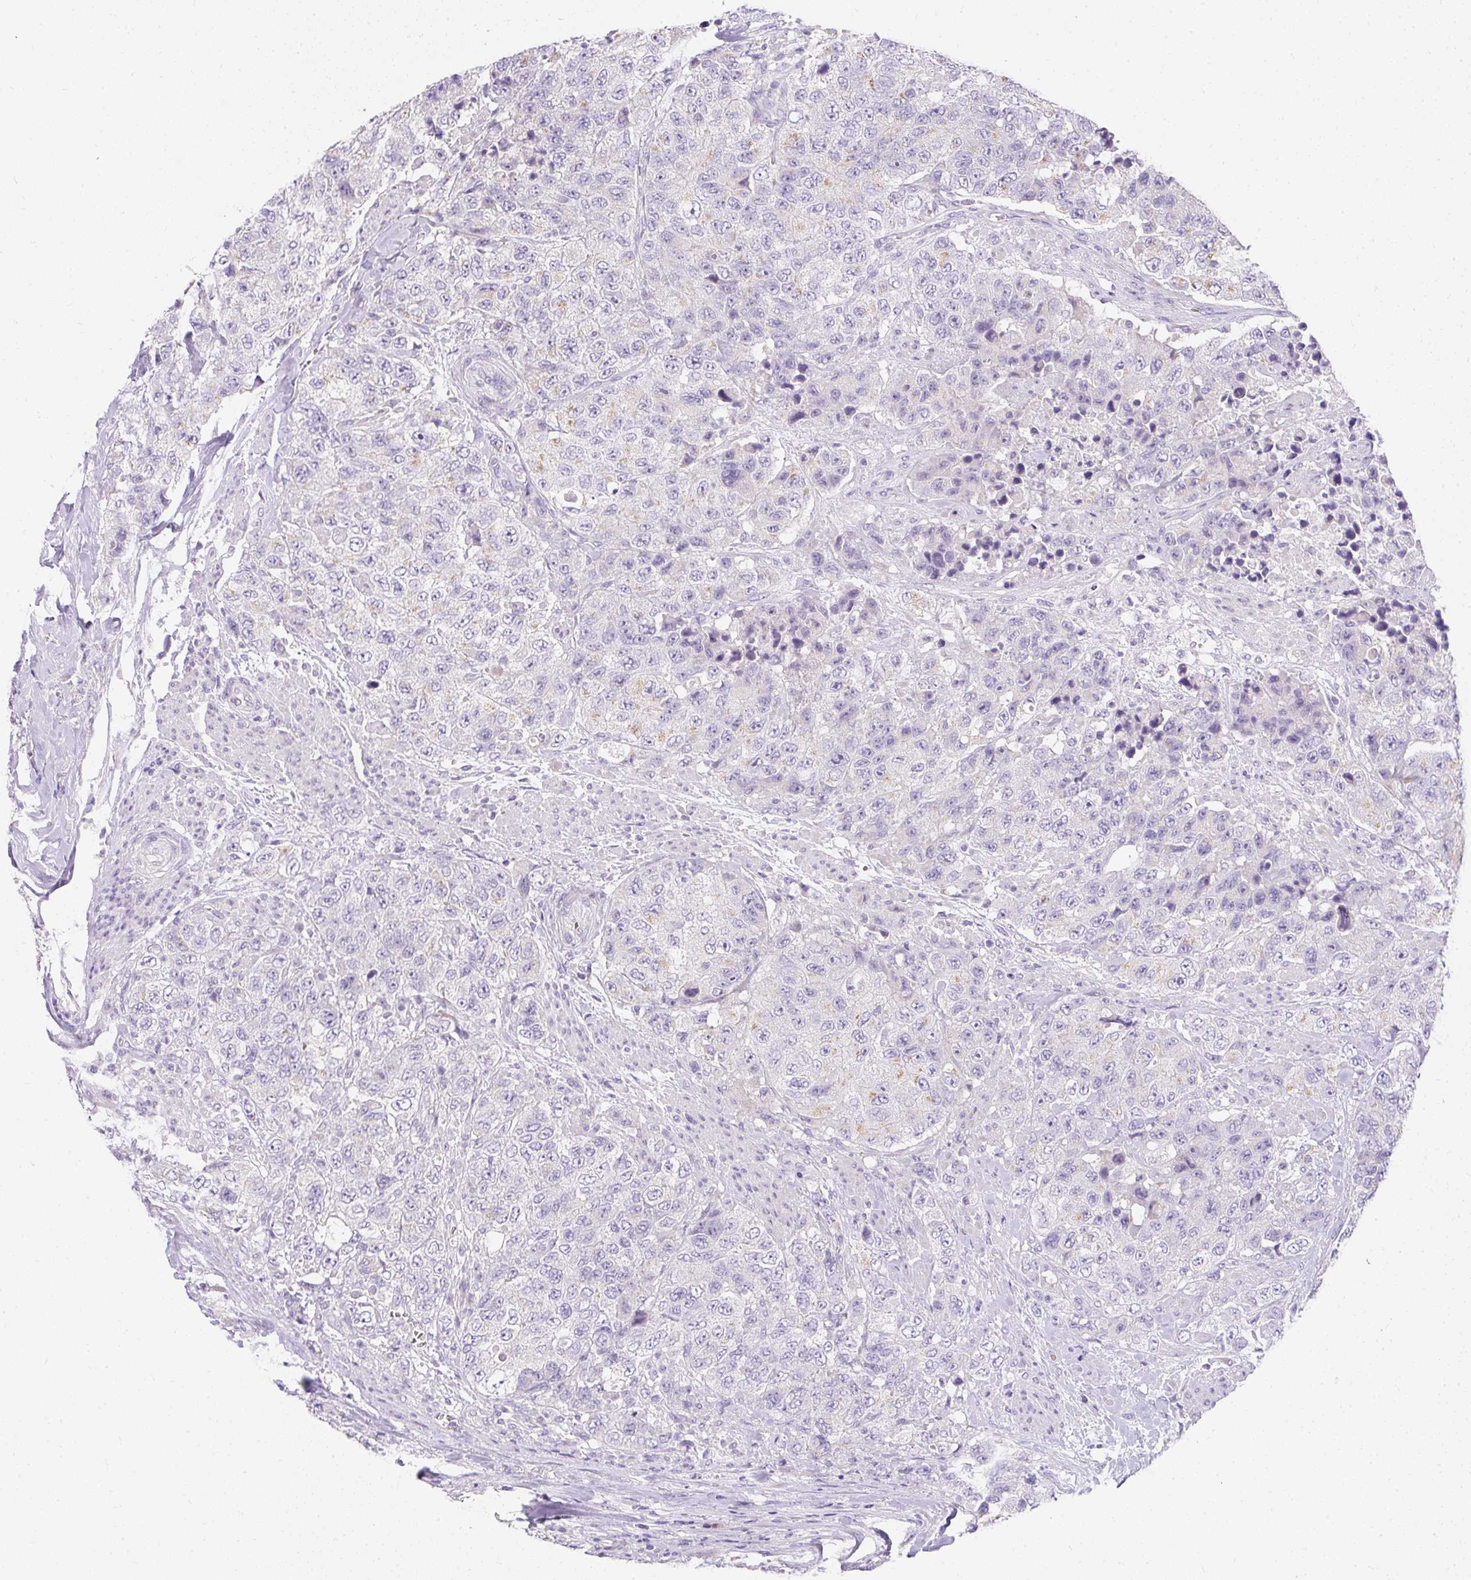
{"staining": {"intensity": "weak", "quantity": "<25%", "location": "cytoplasmic/membranous"}, "tissue": "urothelial cancer", "cell_type": "Tumor cells", "image_type": "cancer", "snomed": [{"axis": "morphology", "description": "Urothelial carcinoma, High grade"}, {"axis": "topography", "description": "Urinary bladder"}], "caption": "Immunohistochemistry of human urothelial carcinoma (high-grade) displays no staining in tumor cells. (DAB (3,3'-diaminobenzidine) IHC with hematoxylin counter stain).", "gene": "DTX4", "patient": {"sex": "female", "age": 78}}